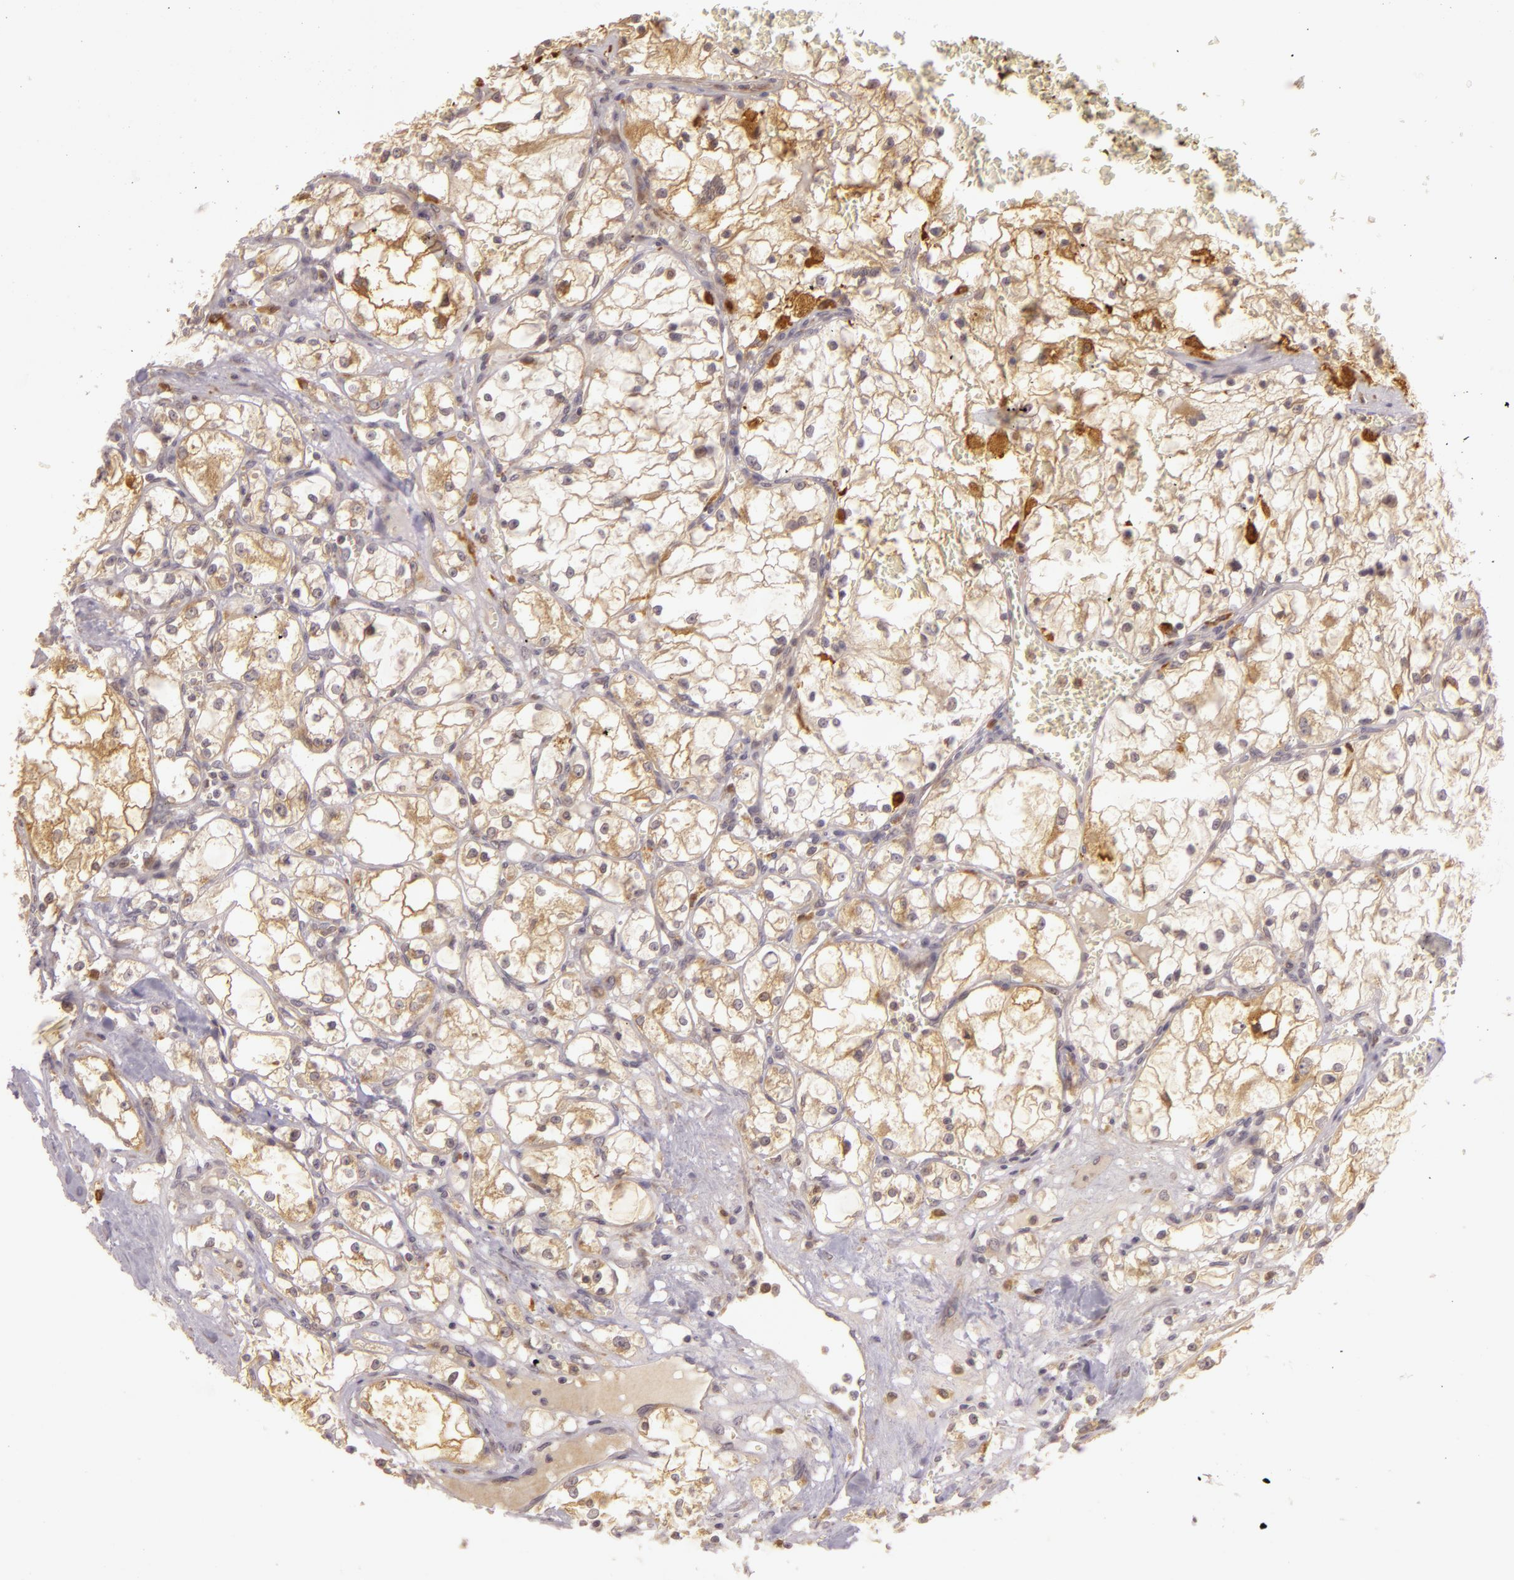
{"staining": {"intensity": "weak", "quantity": "25%-75%", "location": "cytoplasmic/membranous"}, "tissue": "renal cancer", "cell_type": "Tumor cells", "image_type": "cancer", "snomed": [{"axis": "morphology", "description": "Adenocarcinoma, NOS"}, {"axis": "topography", "description": "Kidney"}], "caption": "Human renal cancer (adenocarcinoma) stained with a brown dye exhibits weak cytoplasmic/membranous positive positivity in approximately 25%-75% of tumor cells.", "gene": "PPP1R3F", "patient": {"sex": "male", "age": 61}}